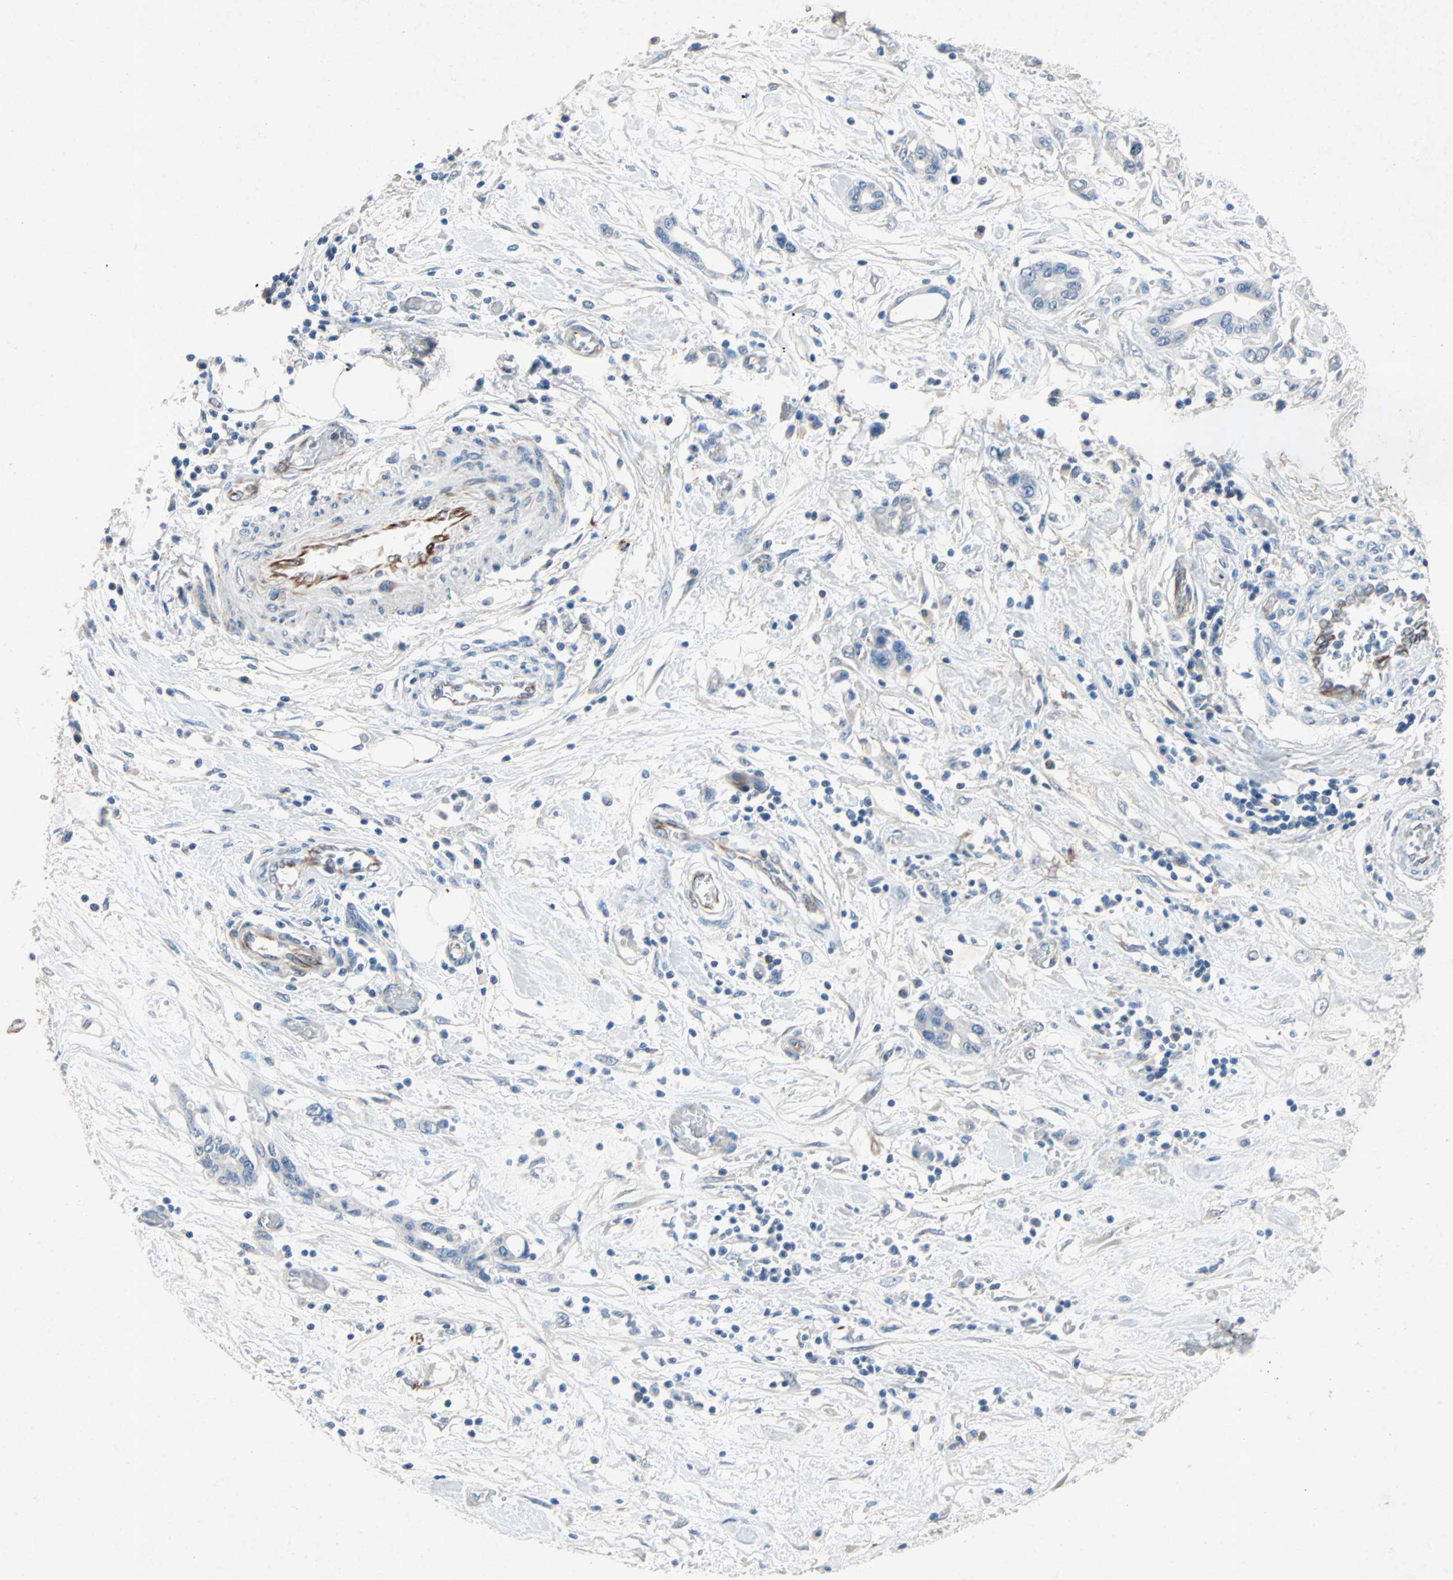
{"staining": {"intensity": "negative", "quantity": "none", "location": "none"}, "tissue": "pancreatic cancer", "cell_type": "Tumor cells", "image_type": "cancer", "snomed": [{"axis": "morphology", "description": "Adenocarcinoma, NOS"}, {"axis": "topography", "description": "Pancreas"}], "caption": "Tumor cells are negative for brown protein staining in adenocarcinoma (pancreatic). (DAB immunohistochemistry visualized using brightfield microscopy, high magnification).", "gene": "PCDHB2", "patient": {"sex": "female", "age": 57}}